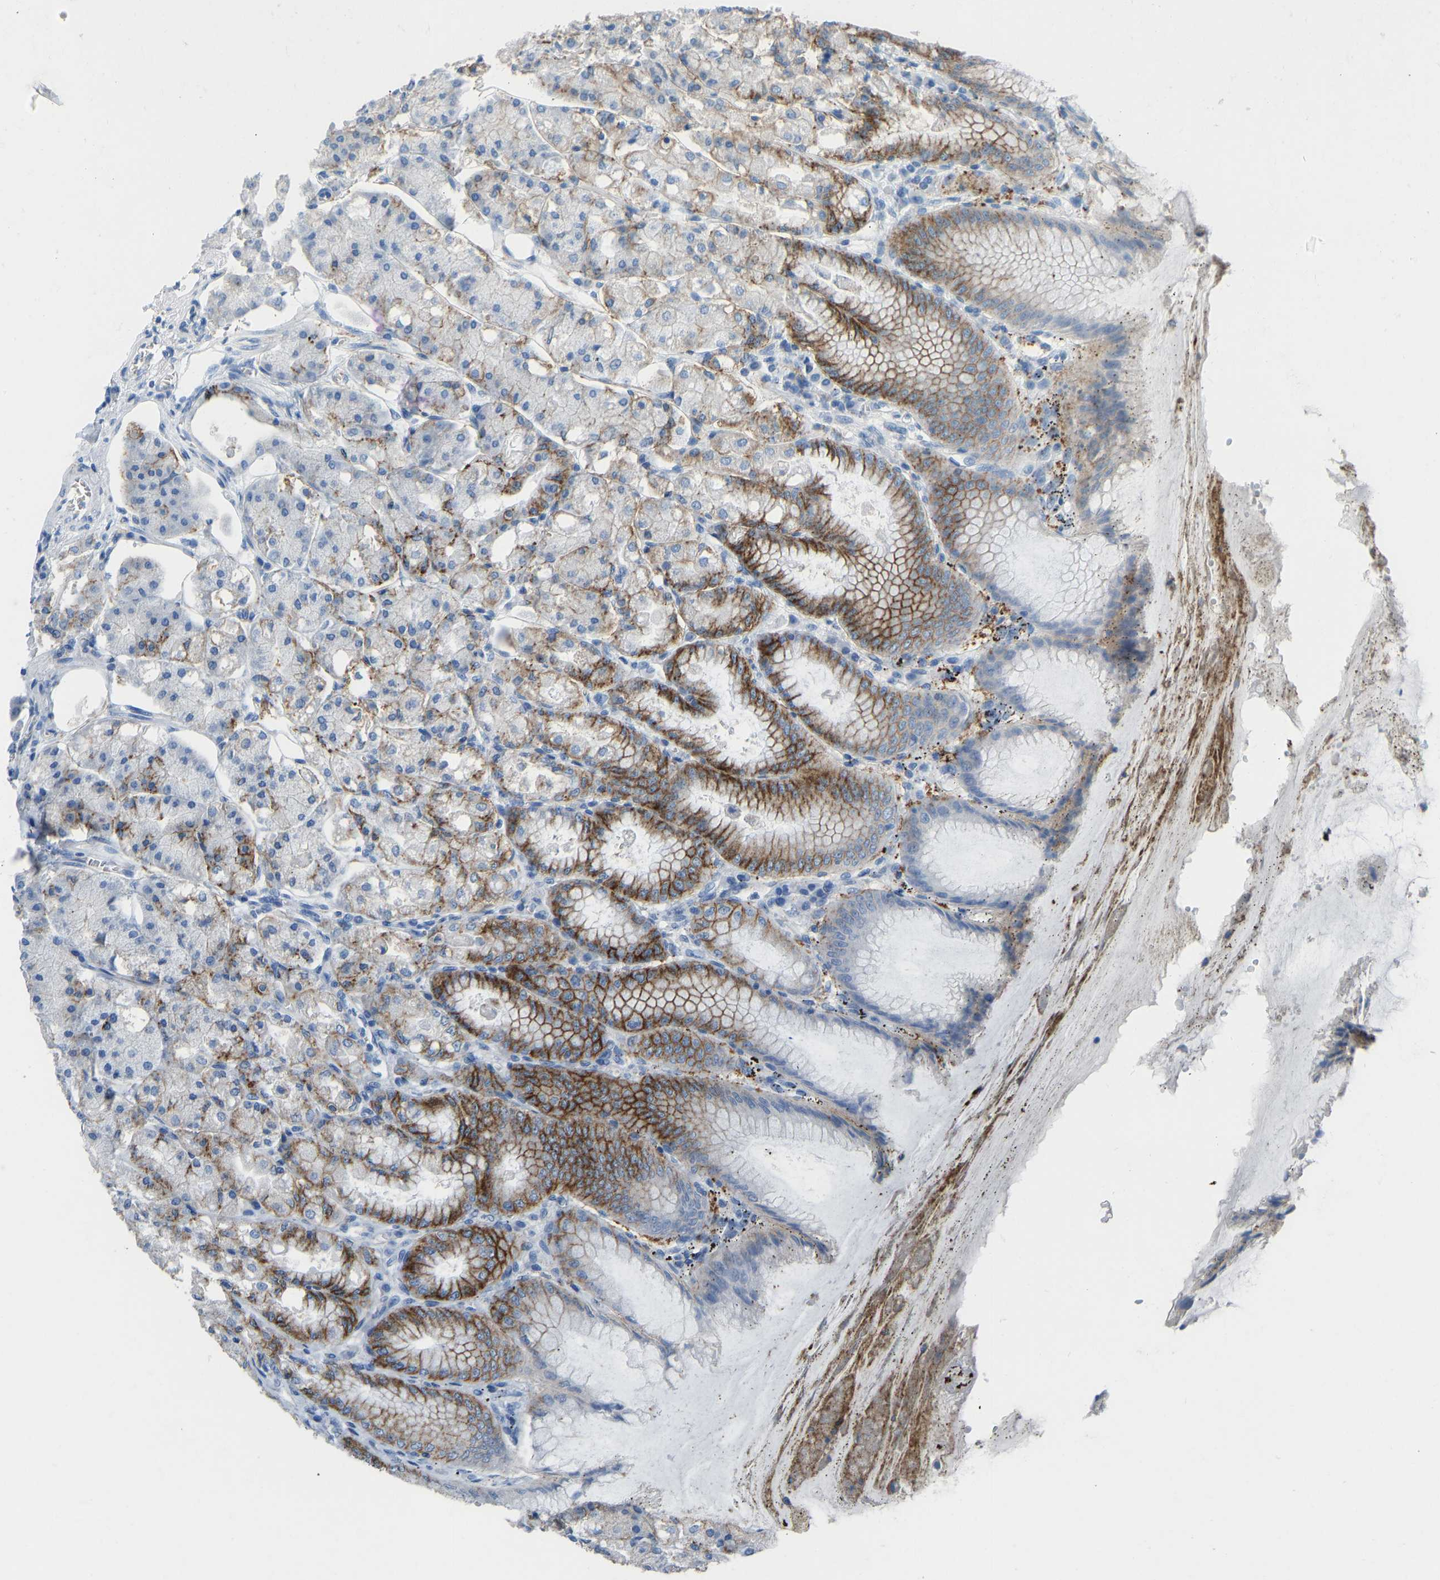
{"staining": {"intensity": "strong", "quantity": ">75%", "location": "cytoplasmic/membranous"}, "tissue": "stomach", "cell_type": "Glandular cells", "image_type": "normal", "snomed": [{"axis": "morphology", "description": "Normal tissue, NOS"}, {"axis": "topography", "description": "Stomach, lower"}], "caption": "Stomach stained with immunohistochemistry exhibits strong cytoplasmic/membranous staining in approximately >75% of glandular cells. Using DAB (brown) and hematoxylin (blue) stains, captured at high magnification using brightfield microscopy.", "gene": "ATP1A1", "patient": {"sex": "male", "age": 71}}